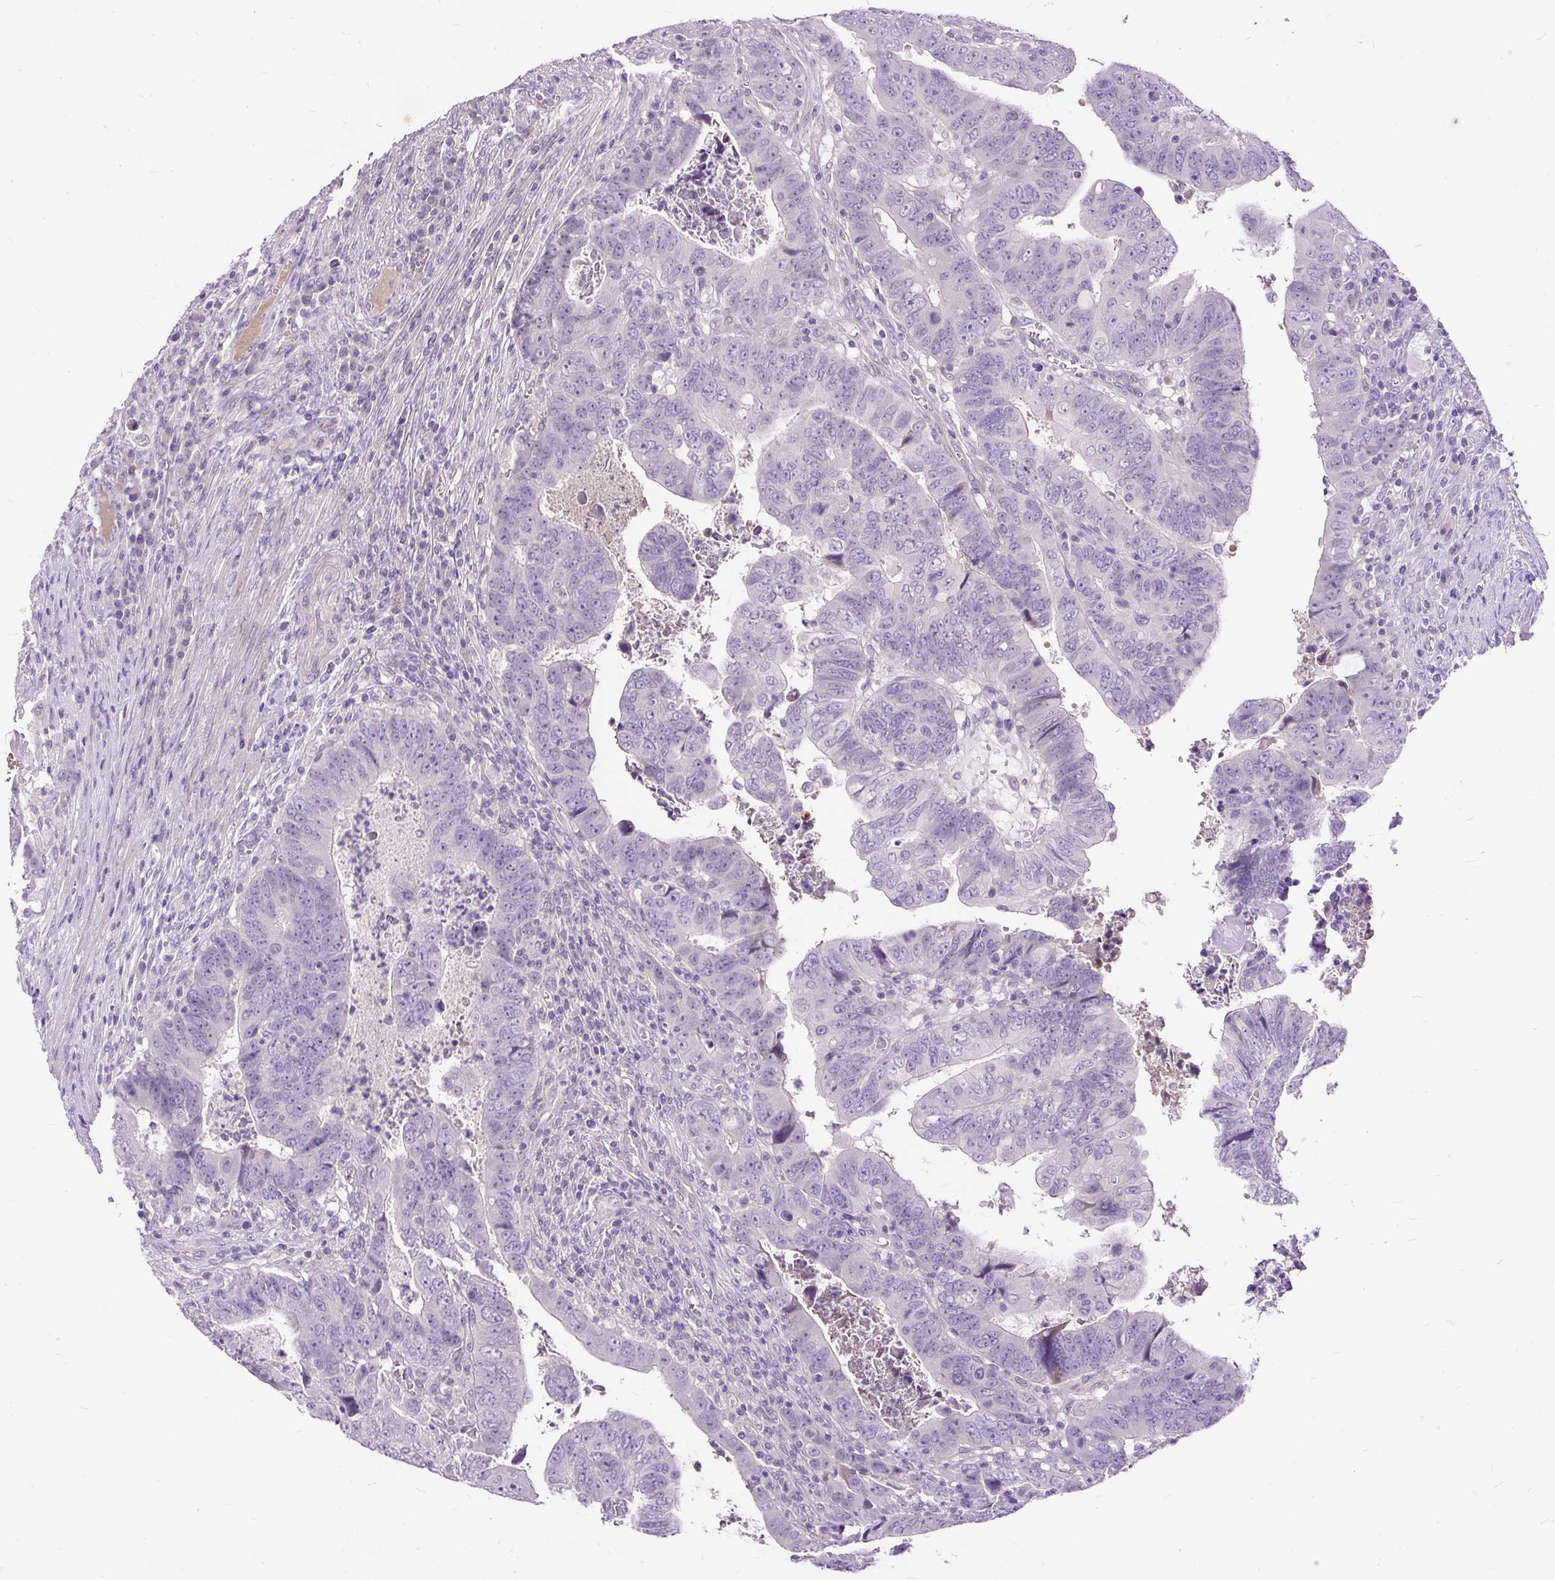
{"staining": {"intensity": "negative", "quantity": "none", "location": "none"}, "tissue": "colorectal cancer", "cell_type": "Tumor cells", "image_type": "cancer", "snomed": [{"axis": "morphology", "description": "Normal tissue, NOS"}, {"axis": "morphology", "description": "Adenocarcinoma, NOS"}, {"axis": "topography", "description": "Rectum"}], "caption": "Immunohistochemical staining of adenocarcinoma (colorectal) demonstrates no significant expression in tumor cells. (Brightfield microscopy of DAB immunohistochemistry (IHC) at high magnification).", "gene": "KRTAP20-3", "patient": {"sex": "female", "age": 65}}